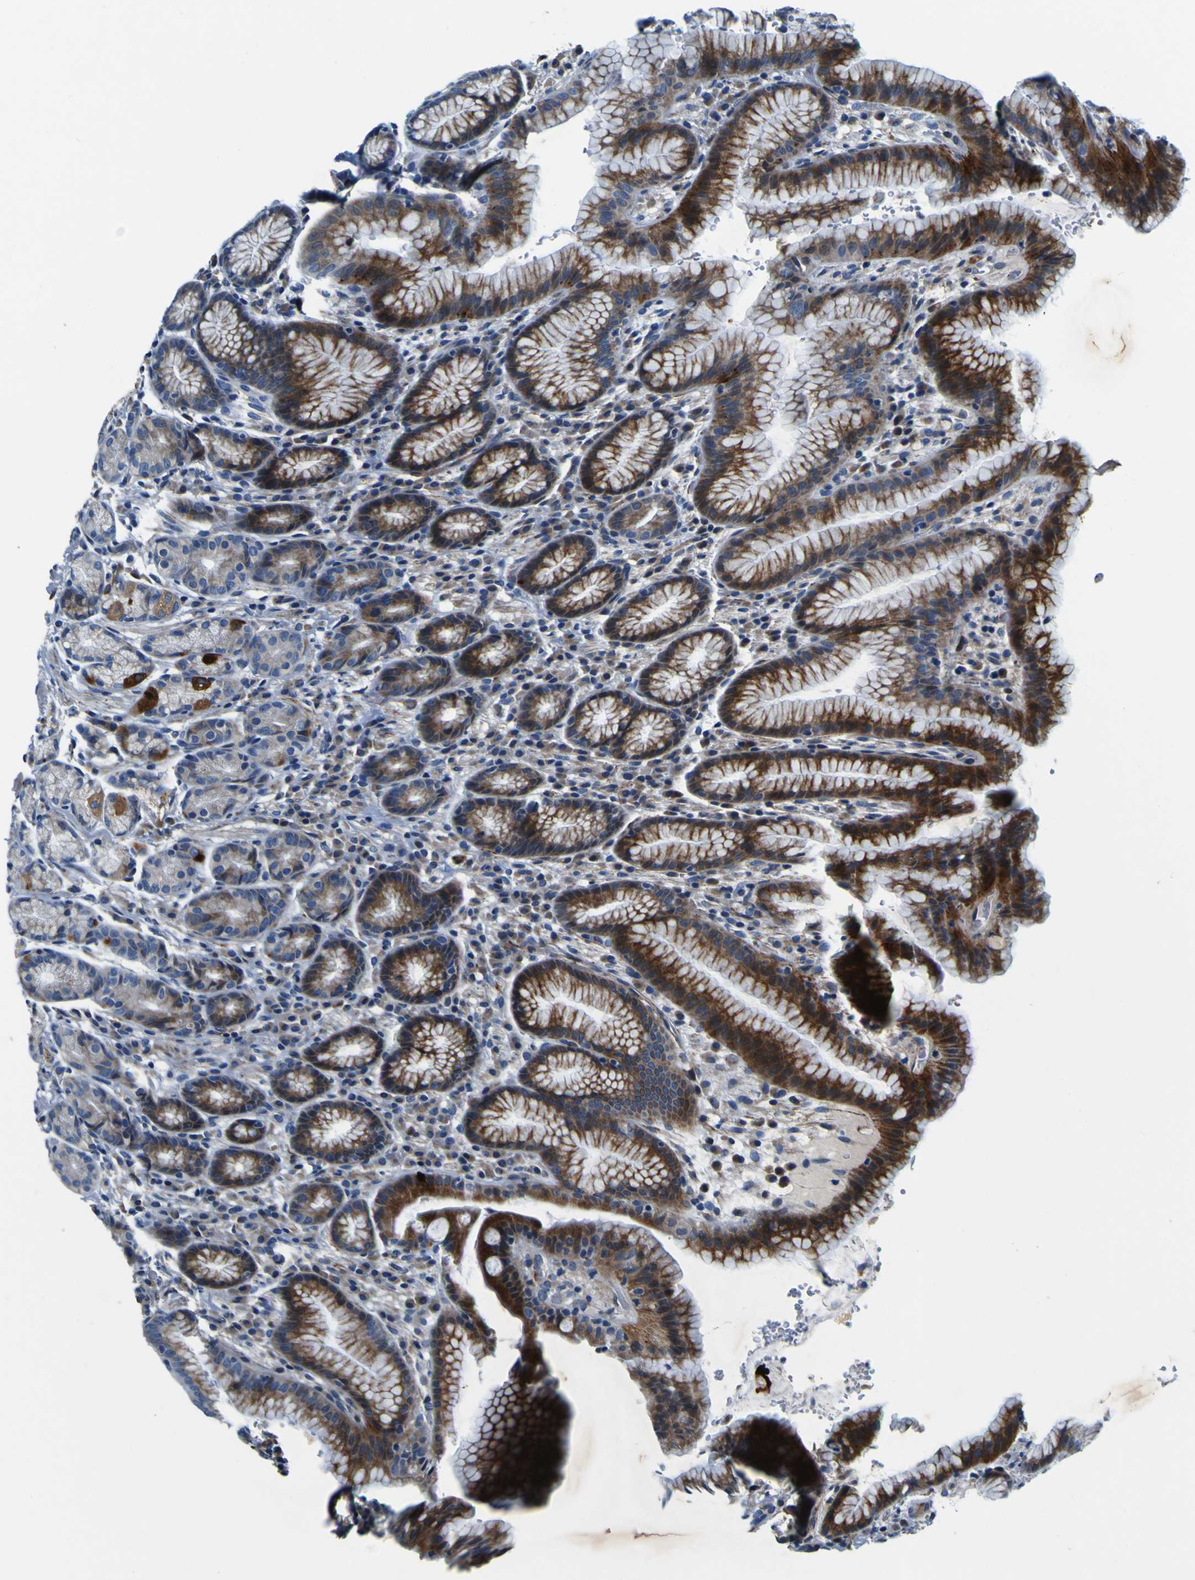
{"staining": {"intensity": "moderate", "quantity": ">75%", "location": "cytoplasmic/membranous"}, "tissue": "stomach", "cell_type": "Glandular cells", "image_type": "normal", "snomed": [{"axis": "morphology", "description": "Normal tissue, NOS"}, {"axis": "topography", "description": "Stomach, lower"}], "caption": "The photomicrograph shows staining of benign stomach, revealing moderate cytoplasmic/membranous protein expression (brown color) within glandular cells.", "gene": "AGAP3", "patient": {"sex": "male", "age": 52}}